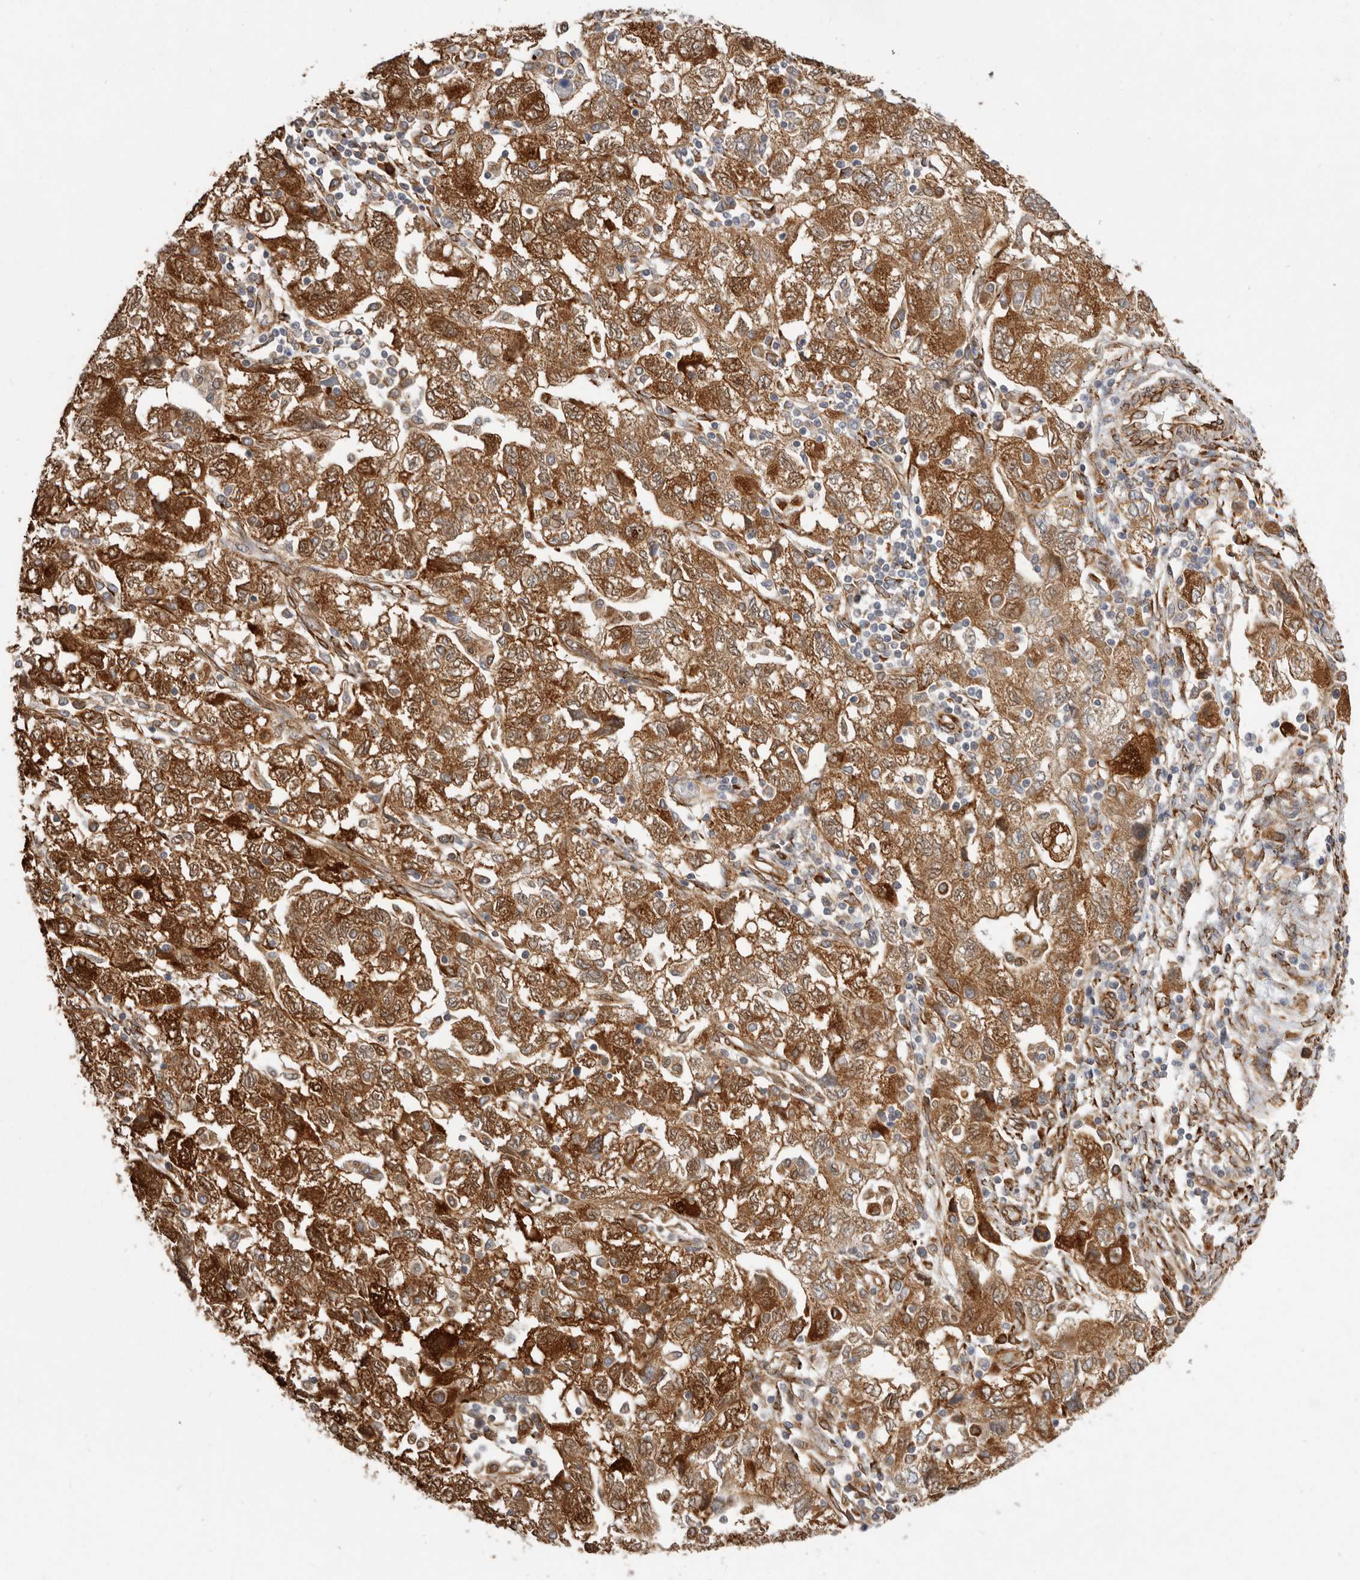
{"staining": {"intensity": "strong", "quantity": ">75%", "location": "cytoplasmic/membranous"}, "tissue": "ovarian cancer", "cell_type": "Tumor cells", "image_type": "cancer", "snomed": [{"axis": "morphology", "description": "Carcinoma, NOS"}, {"axis": "morphology", "description": "Cystadenocarcinoma, serous, NOS"}, {"axis": "topography", "description": "Ovary"}], "caption": "High-magnification brightfield microscopy of ovarian carcinoma stained with DAB (3,3'-diaminobenzidine) (brown) and counterstained with hematoxylin (blue). tumor cells exhibit strong cytoplasmic/membranous expression is appreciated in approximately>75% of cells. Ihc stains the protein of interest in brown and the nuclei are stained blue.", "gene": "WDTC1", "patient": {"sex": "female", "age": 69}}